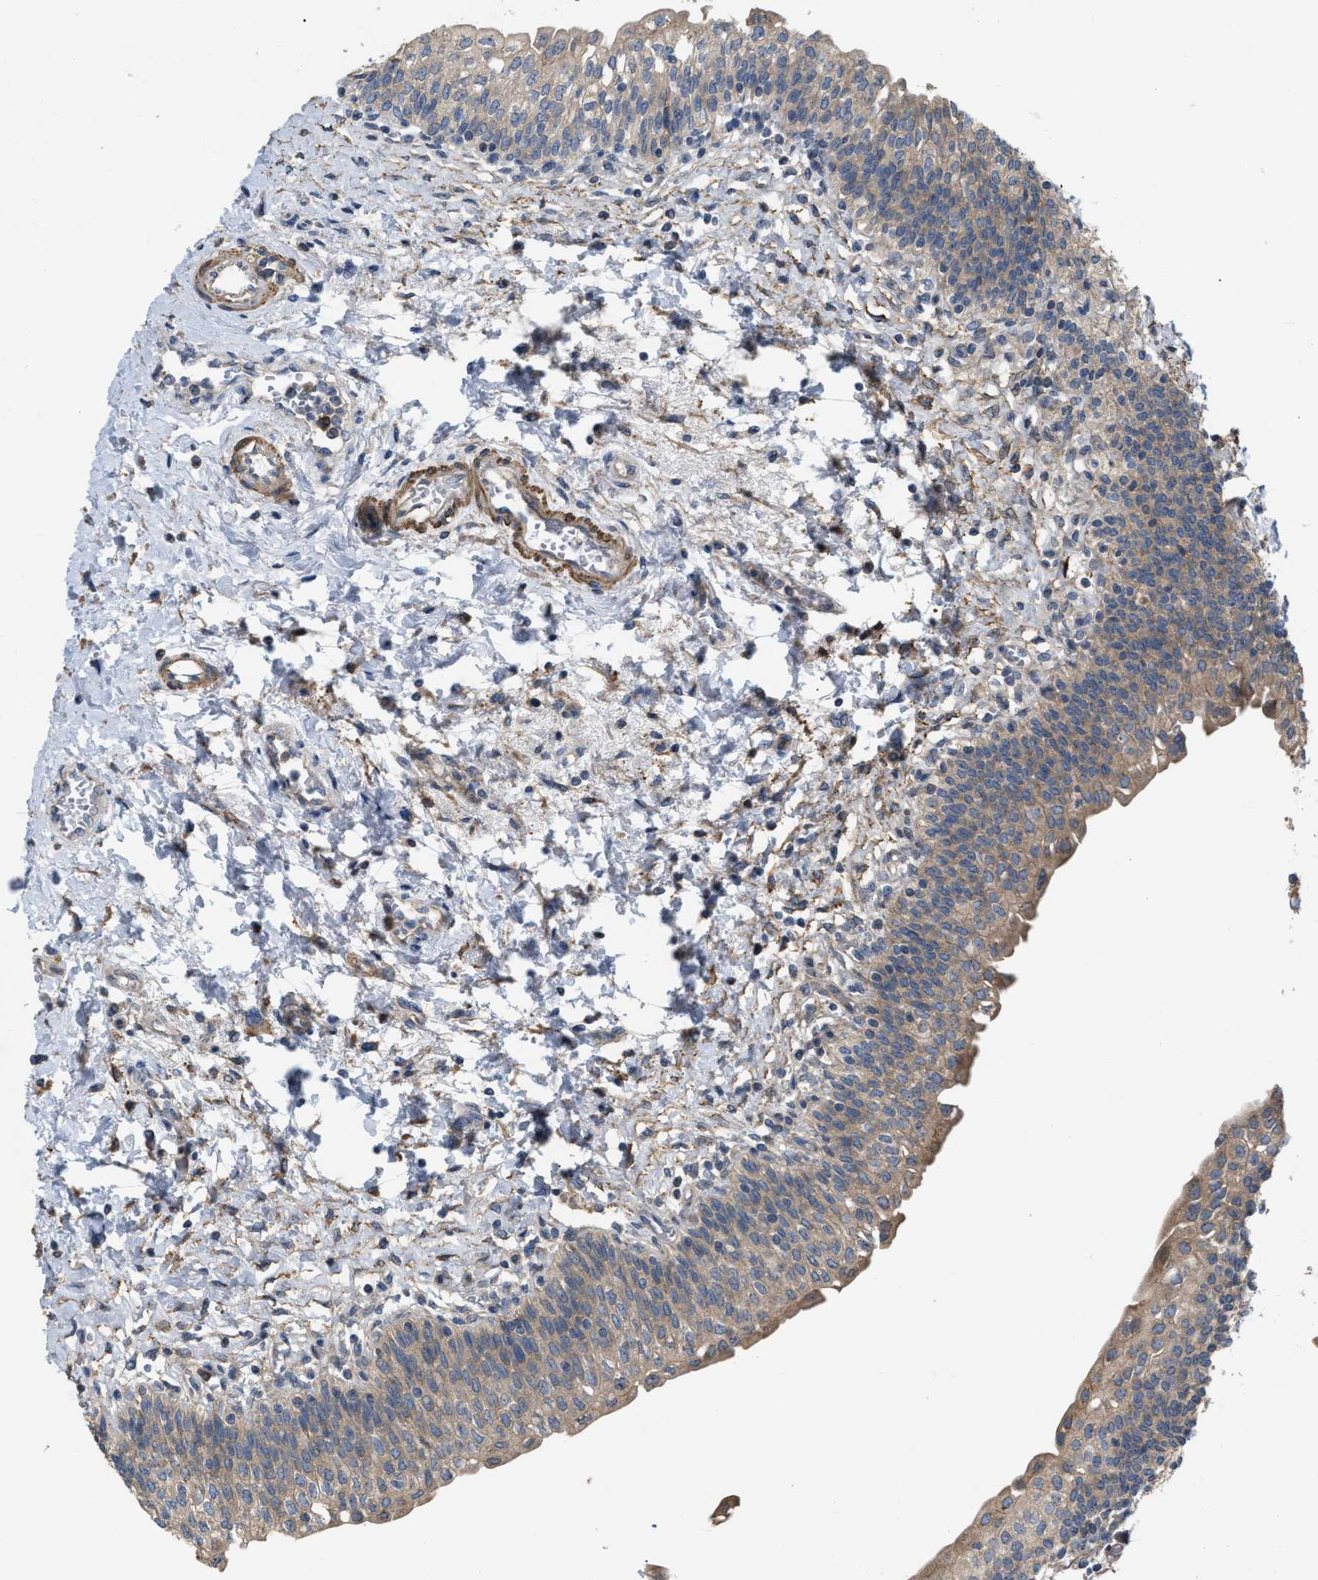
{"staining": {"intensity": "weak", "quantity": ">75%", "location": "cytoplasmic/membranous"}, "tissue": "urinary bladder", "cell_type": "Urothelial cells", "image_type": "normal", "snomed": [{"axis": "morphology", "description": "Normal tissue, NOS"}, {"axis": "topography", "description": "Urinary bladder"}], "caption": "Immunohistochemical staining of normal human urinary bladder reveals weak cytoplasmic/membranous protein expression in approximately >75% of urothelial cells. The protein of interest is stained brown, and the nuclei are stained in blue (DAB IHC with brightfield microscopy, high magnification).", "gene": "DHX58", "patient": {"sex": "male", "age": 55}}